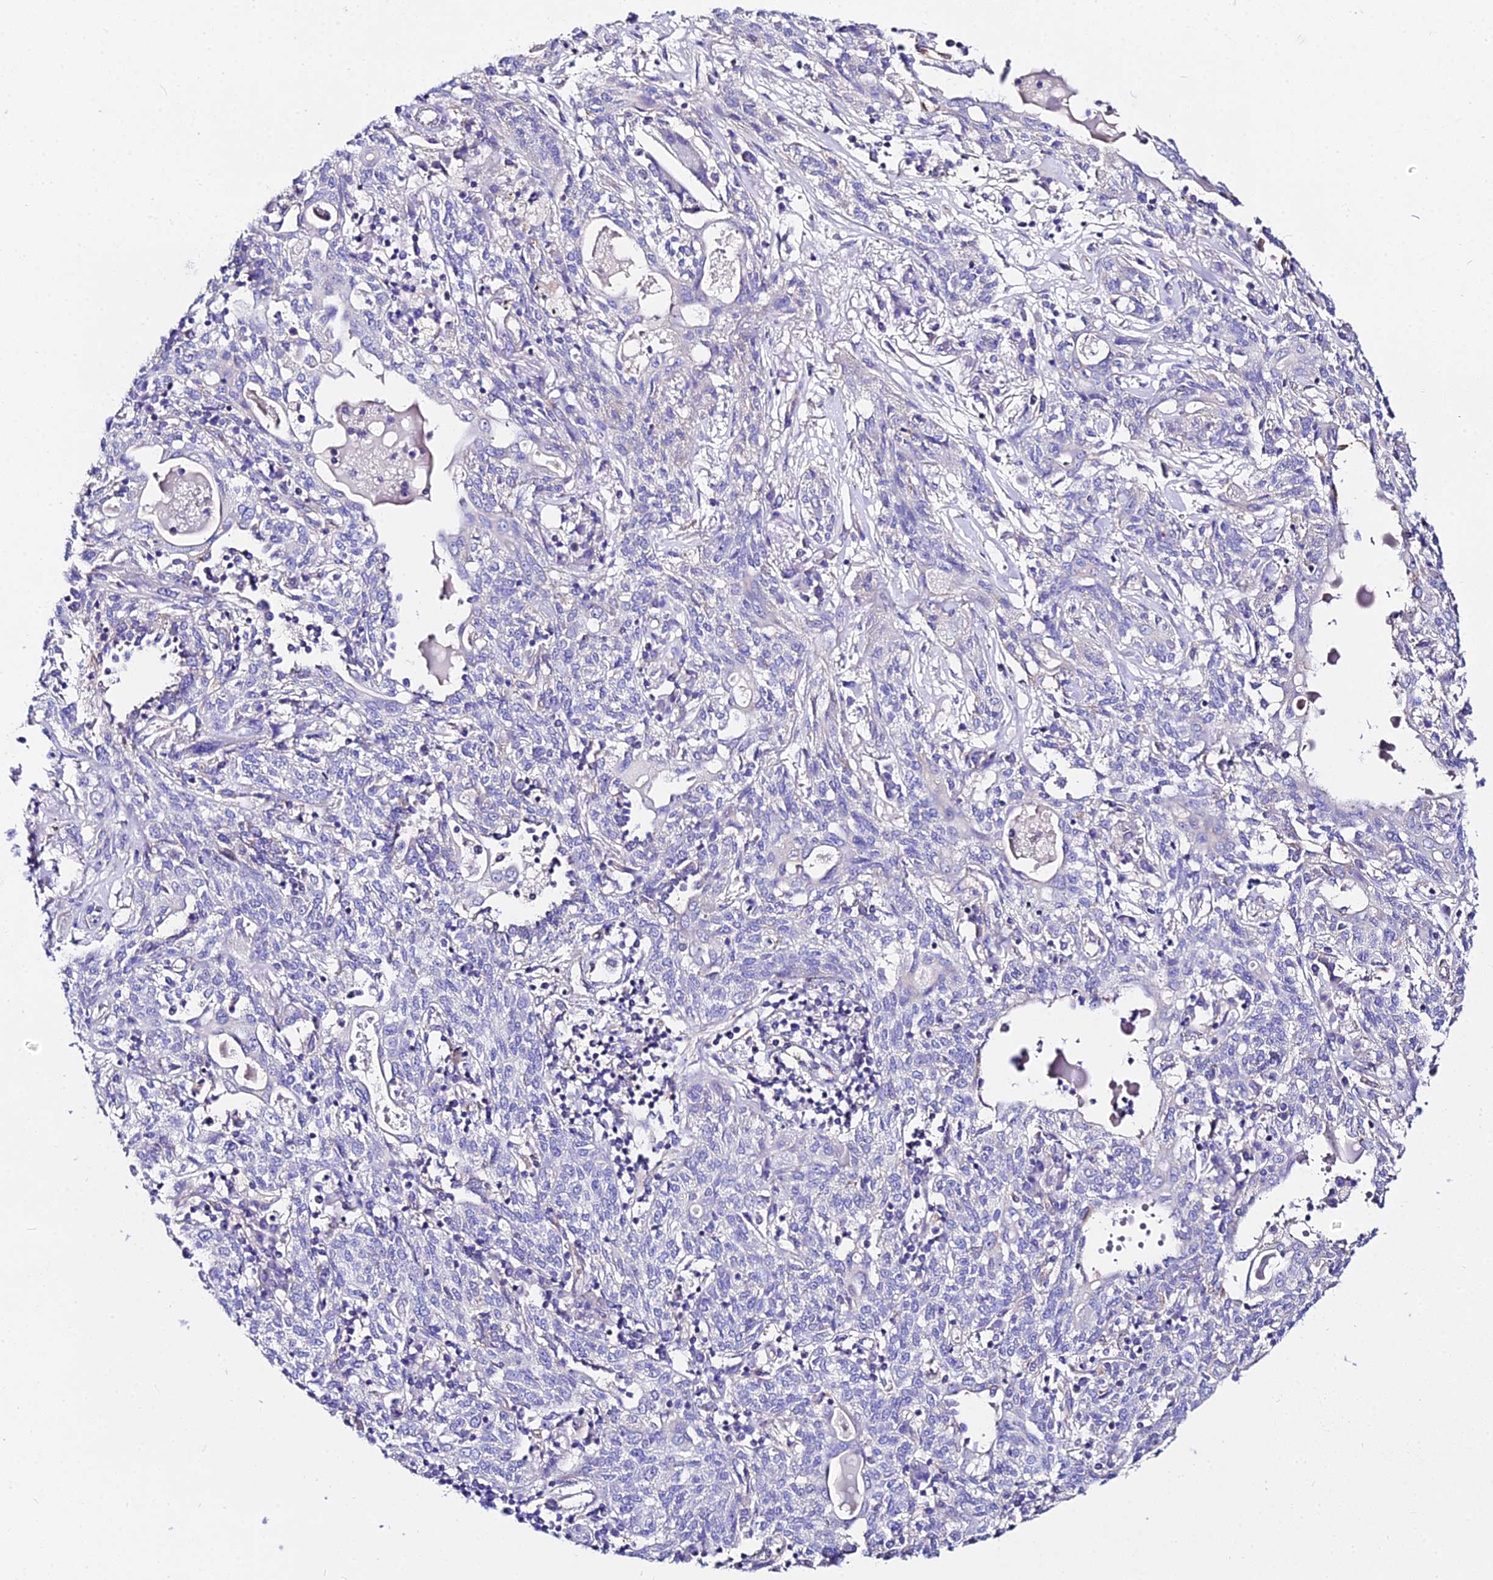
{"staining": {"intensity": "negative", "quantity": "none", "location": "none"}, "tissue": "lung cancer", "cell_type": "Tumor cells", "image_type": "cancer", "snomed": [{"axis": "morphology", "description": "Squamous cell carcinoma, NOS"}, {"axis": "topography", "description": "Lung"}], "caption": "Immunohistochemical staining of human lung cancer demonstrates no significant staining in tumor cells.", "gene": "DAW1", "patient": {"sex": "female", "age": 70}}